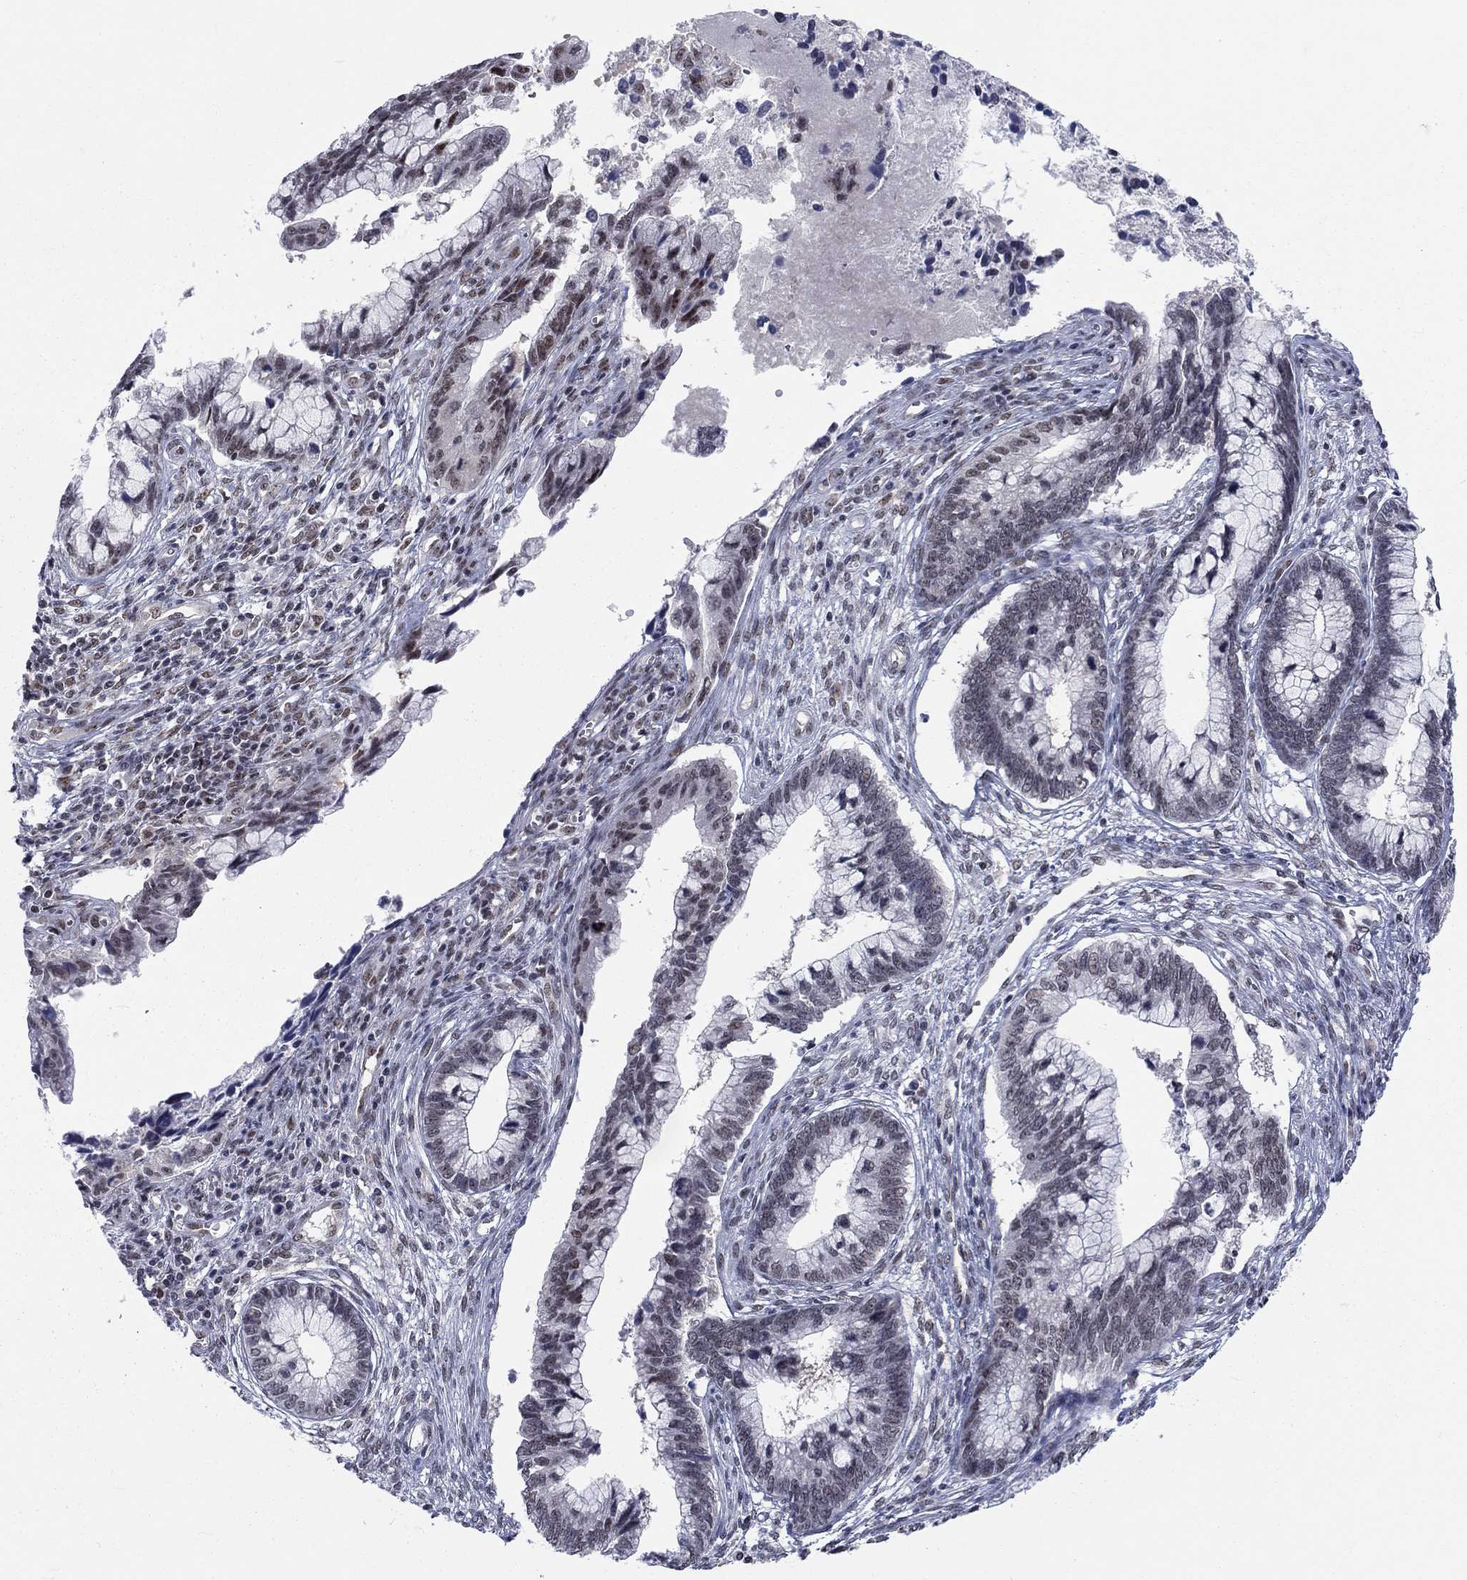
{"staining": {"intensity": "moderate", "quantity": "<25%", "location": "nuclear"}, "tissue": "cervical cancer", "cell_type": "Tumor cells", "image_type": "cancer", "snomed": [{"axis": "morphology", "description": "Adenocarcinoma, NOS"}, {"axis": "topography", "description": "Cervix"}], "caption": "Cervical adenocarcinoma tissue shows moderate nuclear staining in approximately <25% of tumor cells Using DAB (brown) and hematoxylin (blue) stains, captured at high magnification using brightfield microscopy.", "gene": "FYTTD1", "patient": {"sex": "female", "age": 44}}